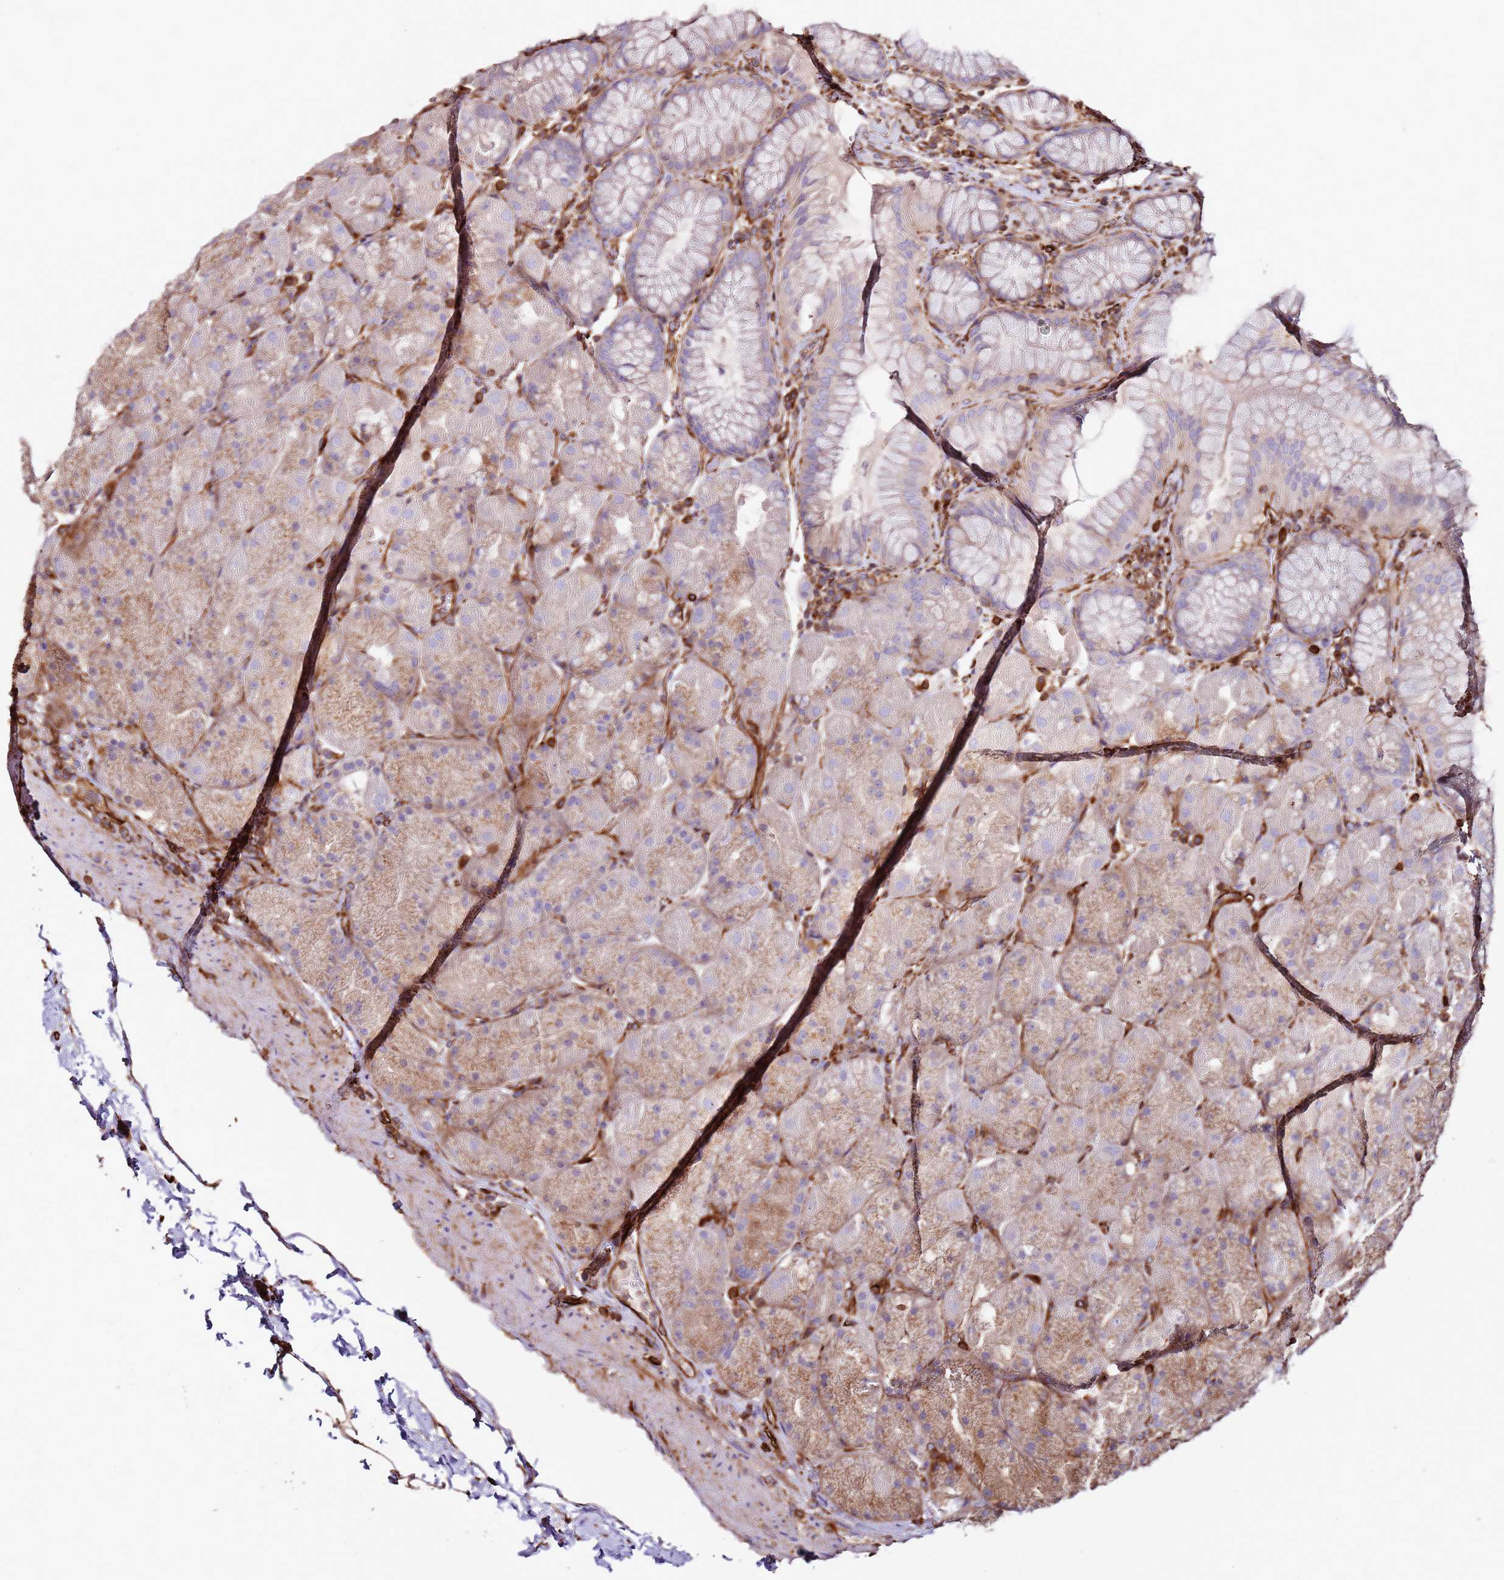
{"staining": {"intensity": "moderate", "quantity": "<25%", "location": "cytoplasmic/membranous"}, "tissue": "stomach", "cell_type": "Glandular cells", "image_type": "normal", "snomed": [{"axis": "morphology", "description": "Normal tissue, NOS"}, {"axis": "topography", "description": "Stomach, upper"}, {"axis": "topography", "description": "Stomach, lower"}], "caption": "Human stomach stained with a brown dye exhibits moderate cytoplasmic/membranous positive positivity in approximately <25% of glandular cells.", "gene": "MRGPRE", "patient": {"sex": "male", "age": 67}}